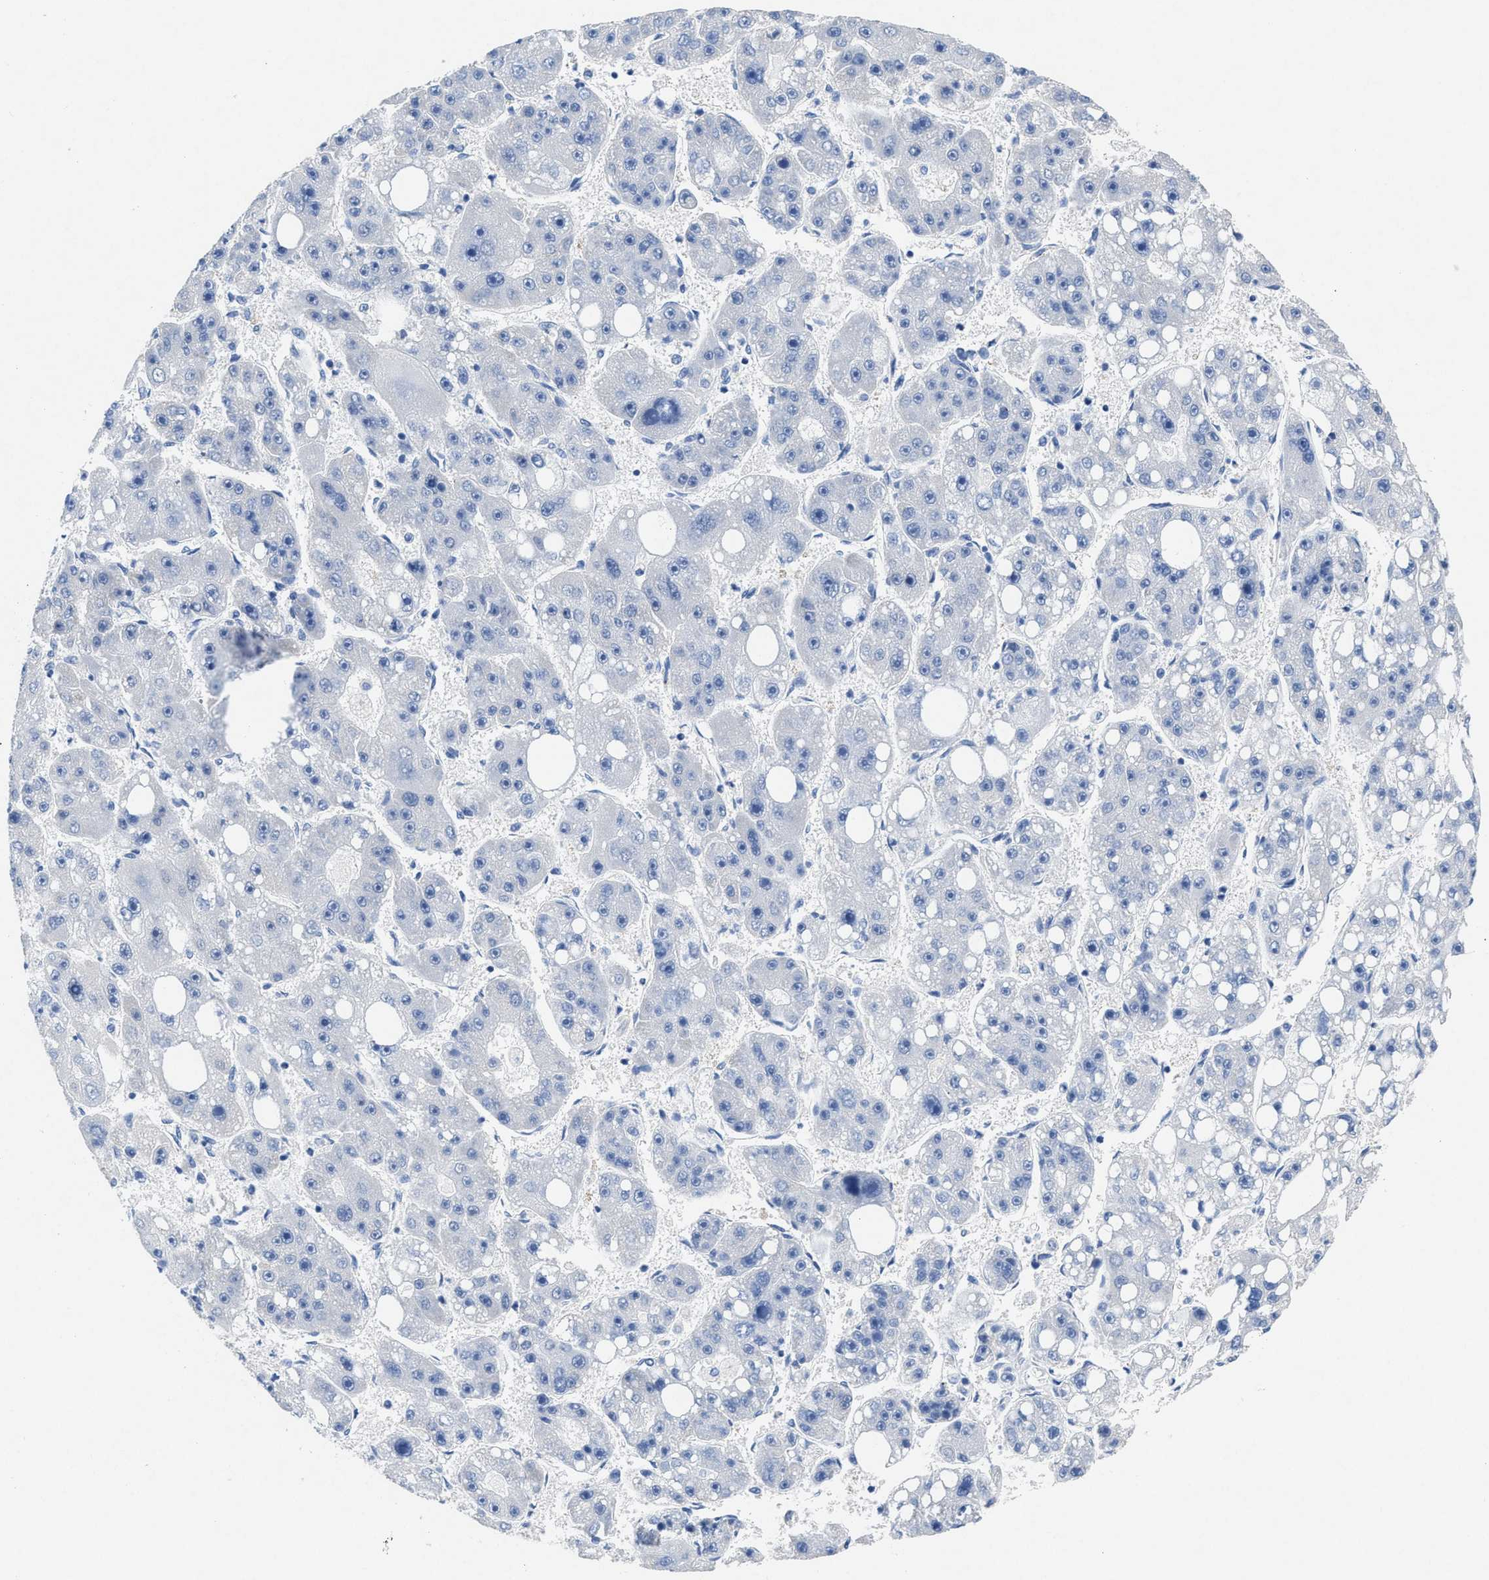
{"staining": {"intensity": "negative", "quantity": "none", "location": "none"}, "tissue": "liver cancer", "cell_type": "Tumor cells", "image_type": "cancer", "snomed": [{"axis": "morphology", "description": "Carcinoma, Hepatocellular, NOS"}, {"axis": "topography", "description": "Liver"}], "caption": "Immunohistochemistry (IHC) of hepatocellular carcinoma (liver) exhibits no staining in tumor cells.", "gene": "ID3", "patient": {"sex": "female", "age": 61}}